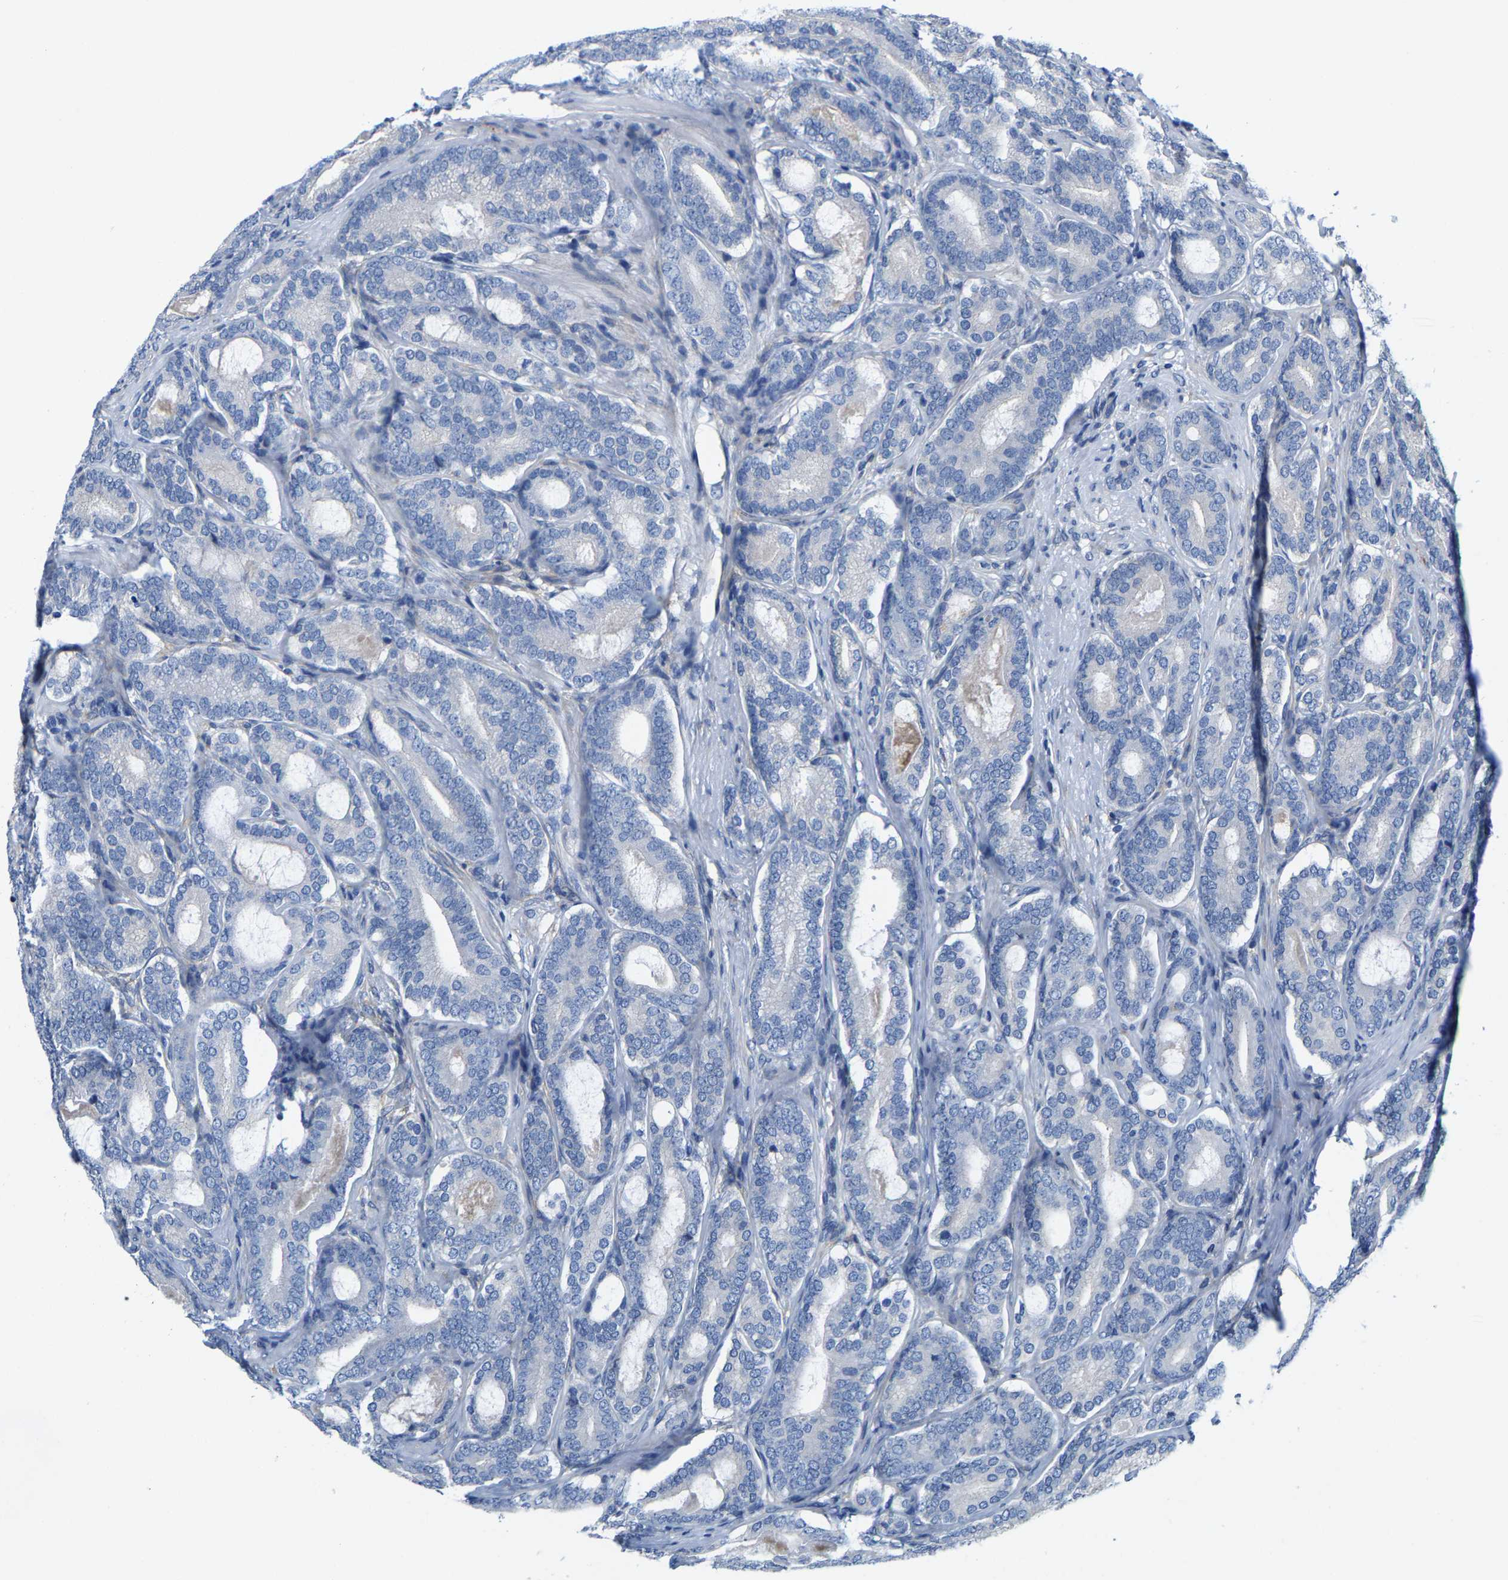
{"staining": {"intensity": "negative", "quantity": "none", "location": "none"}, "tissue": "prostate cancer", "cell_type": "Tumor cells", "image_type": "cancer", "snomed": [{"axis": "morphology", "description": "Adenocarcinoma, High grade"}, {"axis": "topography", "description": "Prostate"}], "caption": "Histopathology image shows no protein positivity in tumor cells of adenocarcinoma (high-grade) (prostate) tissue. The staining was performed using DAB (3,3'-diaminobenzidine) to visualize the protein expression in brown, while the nuclei were stained in blue with hematoxylin (Magnification: 20x).", "gene": "DSCAM", "patient": {"sex": "male", "age": 60}}